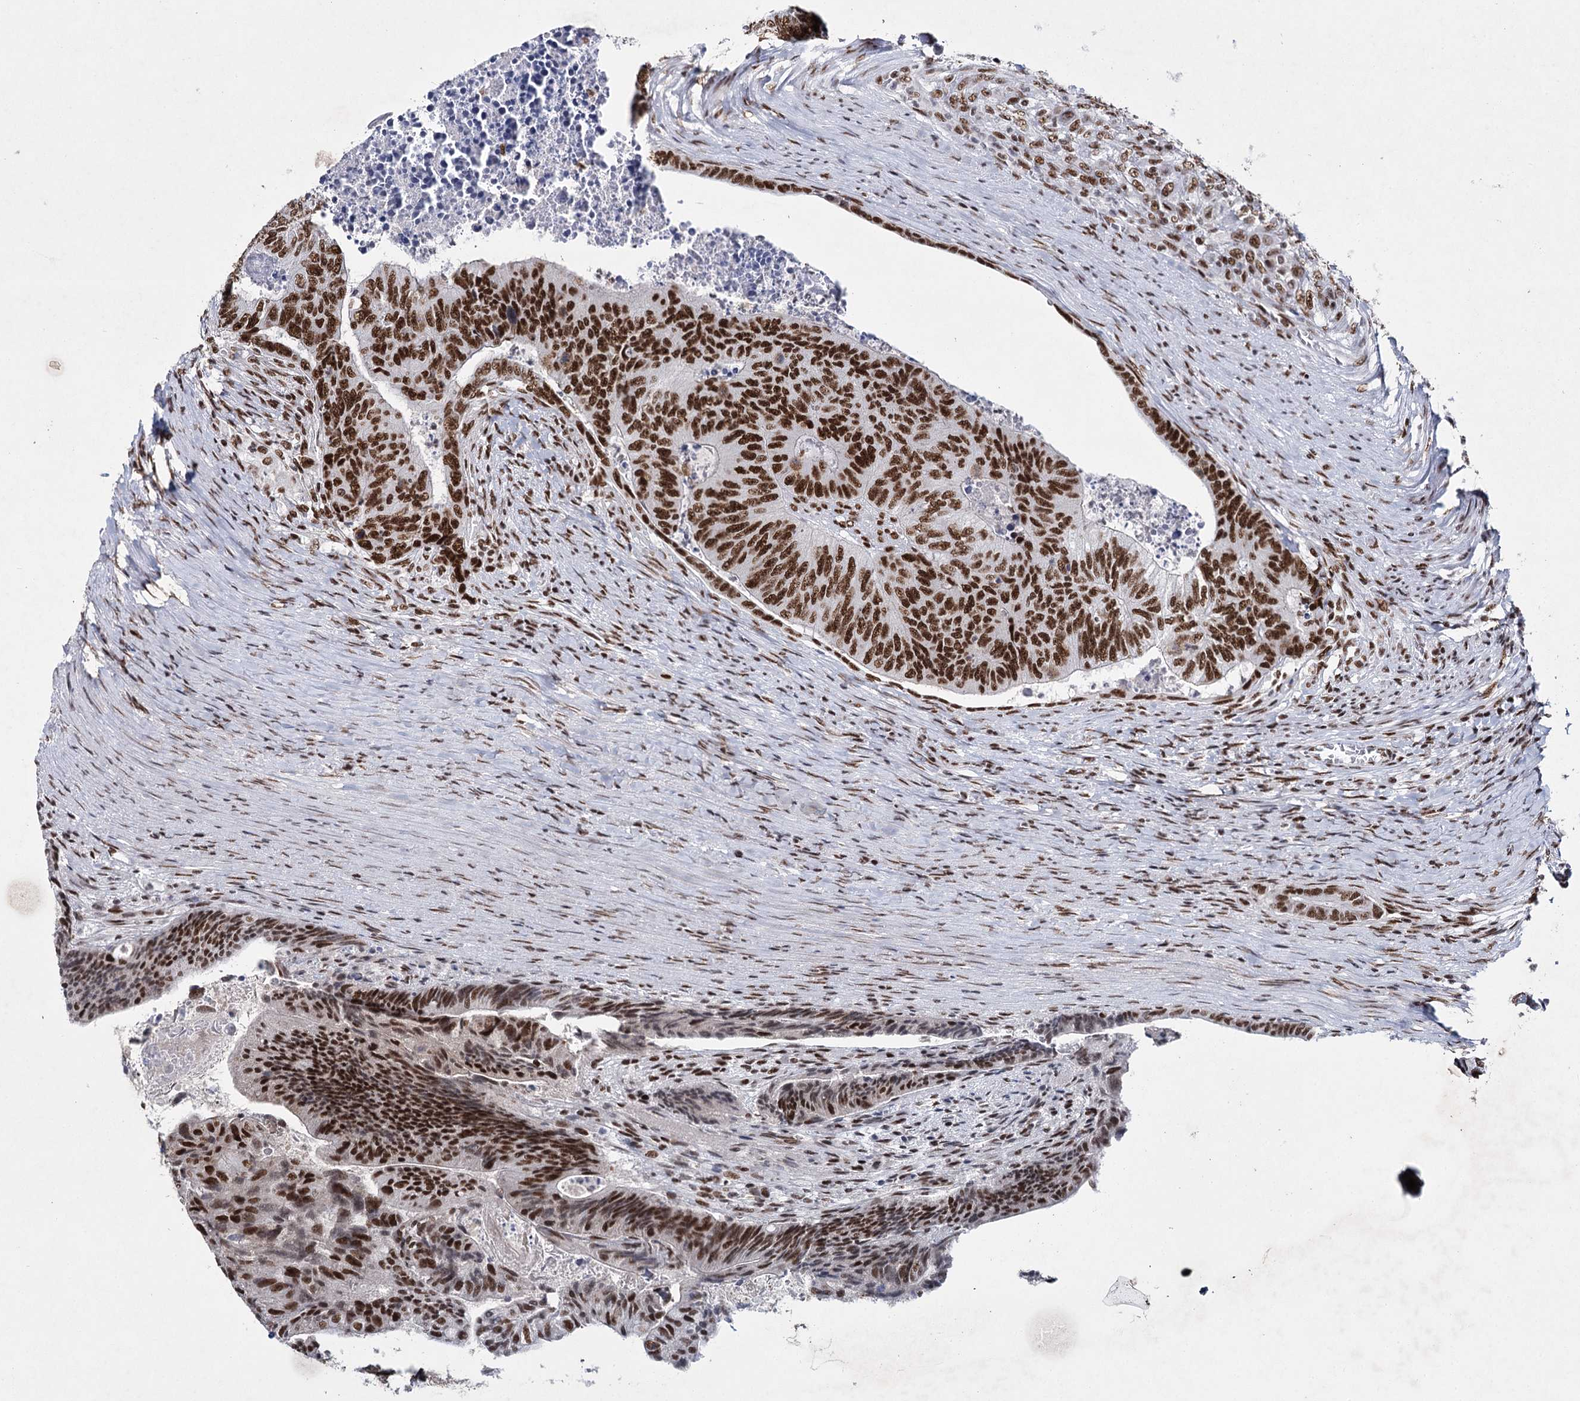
{"staining": {"intensity": "moderate", "quantity": ">75%", "location": "nuclear"}, "tissue": "colorectal cancer", "cell_type": "Tumor cells", "image_type": "cancer", "snomed": [{"axis": "morphology", "description": "Adenocarcinoma, NOS"}, {"axis": "topography", "description": "Colon"}], "caption": "The immunohistochemical stain labels moderate nuclear staining in tumor cells of colorectal adenocarcinoma tissue.", "gene": "SCAF8", "patient": {"sex": "female", "age": 67}}